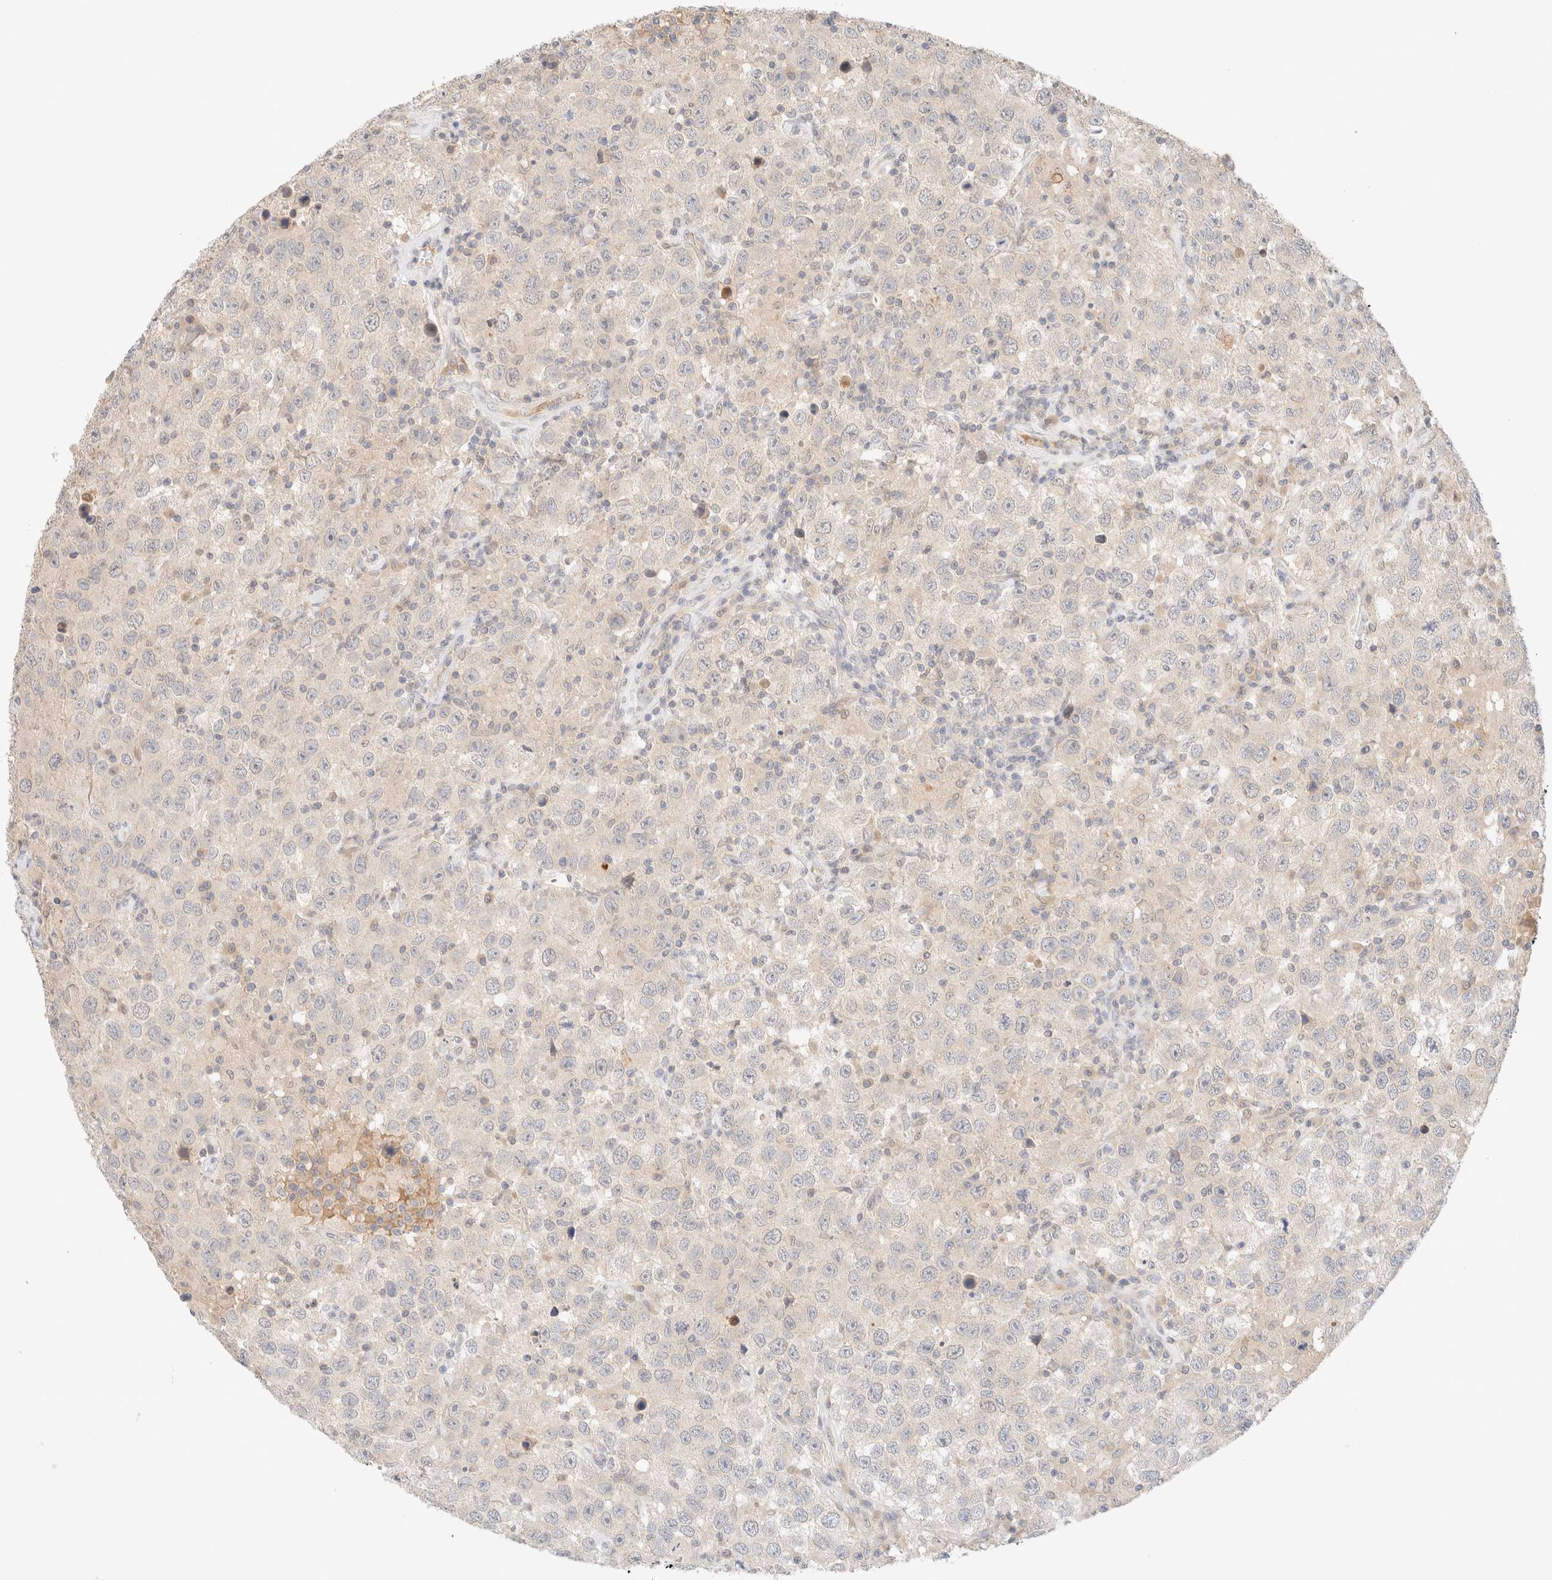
{"staining": {"intensity": "negative", "quantity": "none", "location": "none"}, "tissue": "testis cancer", "cell_type": "Tumor cells", "image_type": "cancer", "snomed": [{"axis": "morphology", "description": "Seminoma, NOS"}, {"axis": "topography", "description": "Testis"}], "caption": "Tumor cells are negative for protein expression in human testis seminoma. Nuclei are stained in blue.", "gene": "SARM1", "patient": {"sex": "male", "age": 41}}